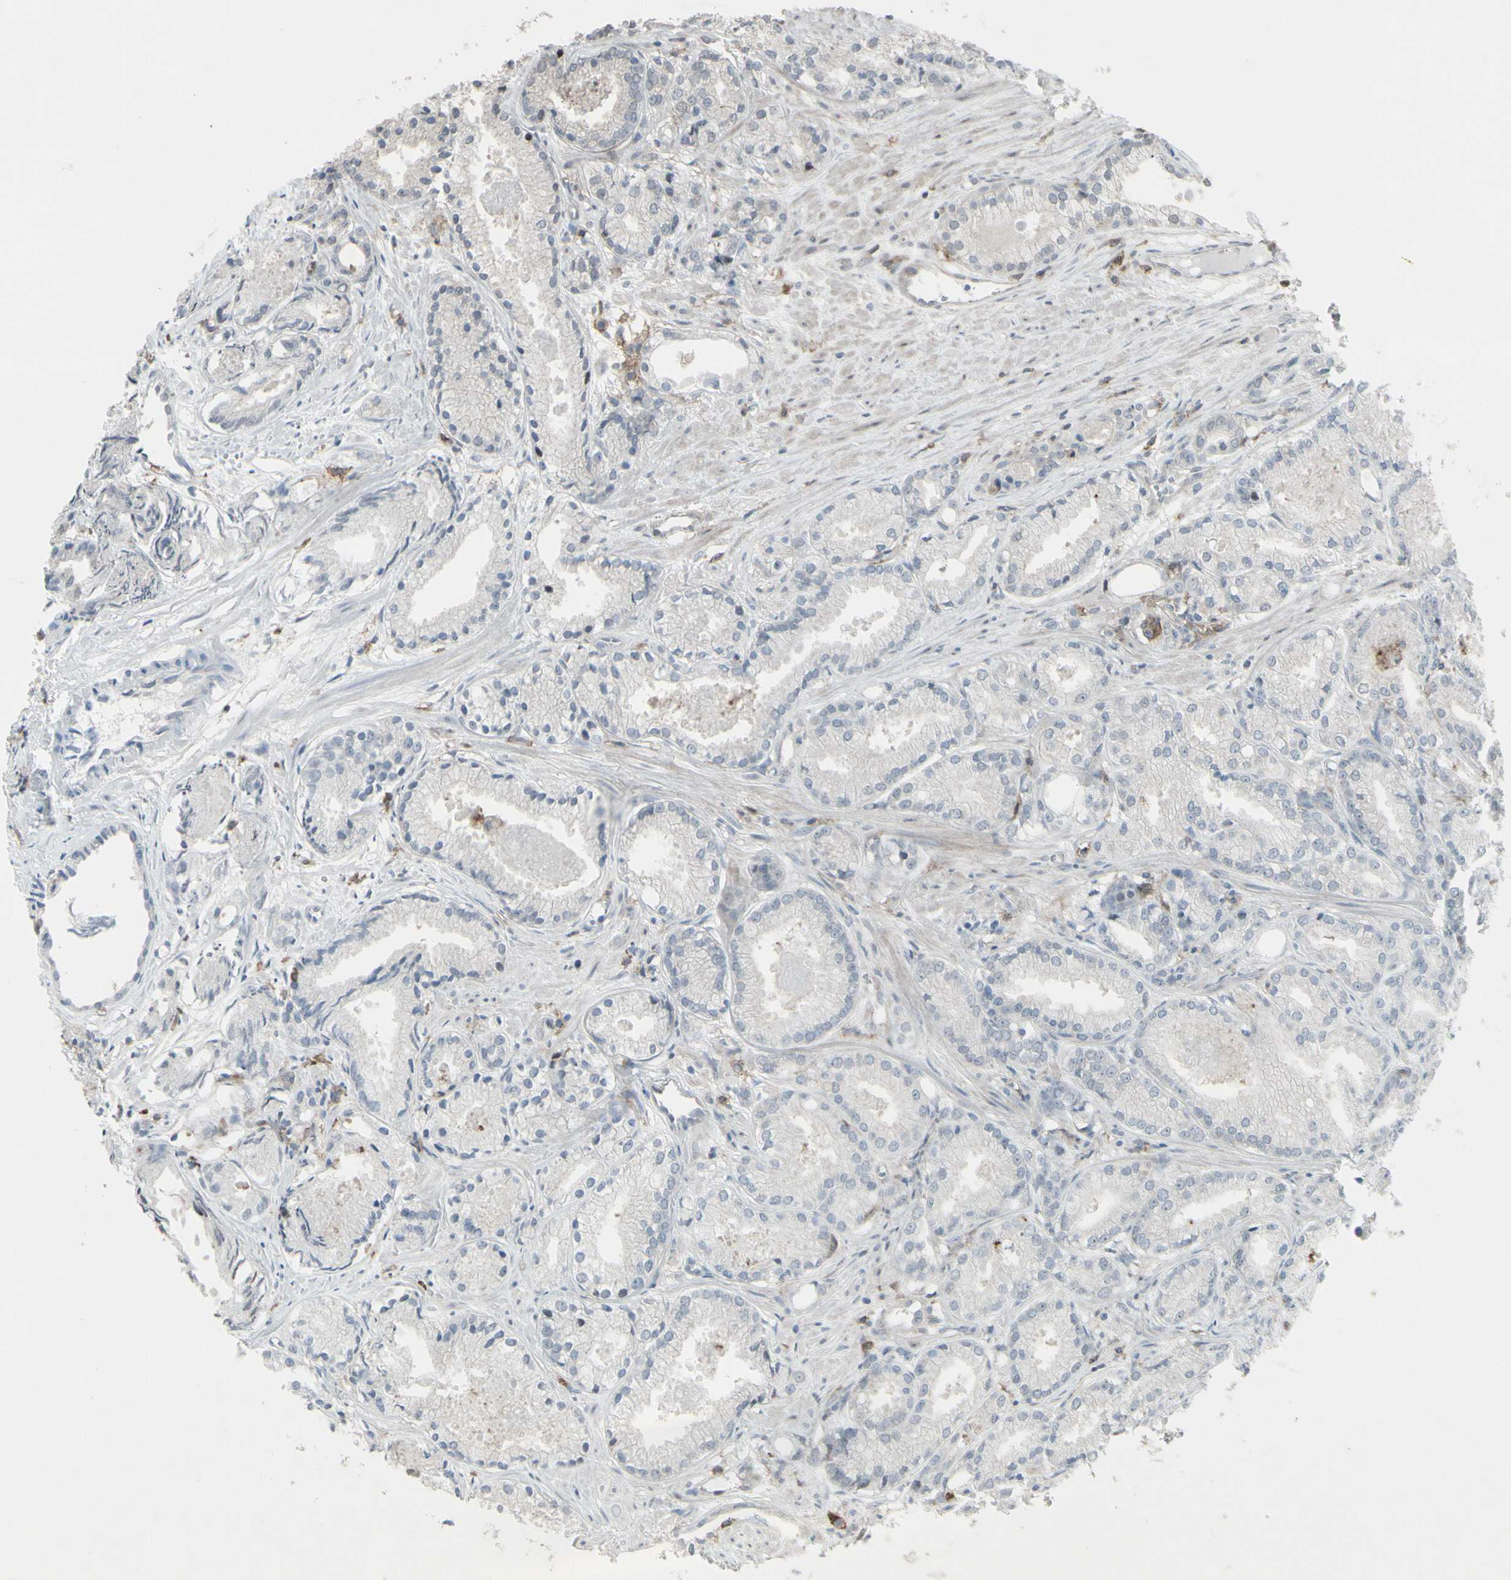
{"staining": {"intensity": "negative", "quantity": "none", "location": "none"}, "tissue": "prostate cancer", "cell_type": "Tumor cells", "image_type": "cancer", "snomed": [{"axis": "morphology", "description": "Adenocarcinoma, Low grade"}, {"axis": "topography", "description": "Prostate"}], "caption": "A high-resolution histopathology image shows immunohistochemistry (IHC) staining of prostate cancer (adenocarcinoma (low-grade)), which exhibits no significant positivity in tumor cells.", "gene": "CD33", "patient": {"sex": "male", "age": 72}}